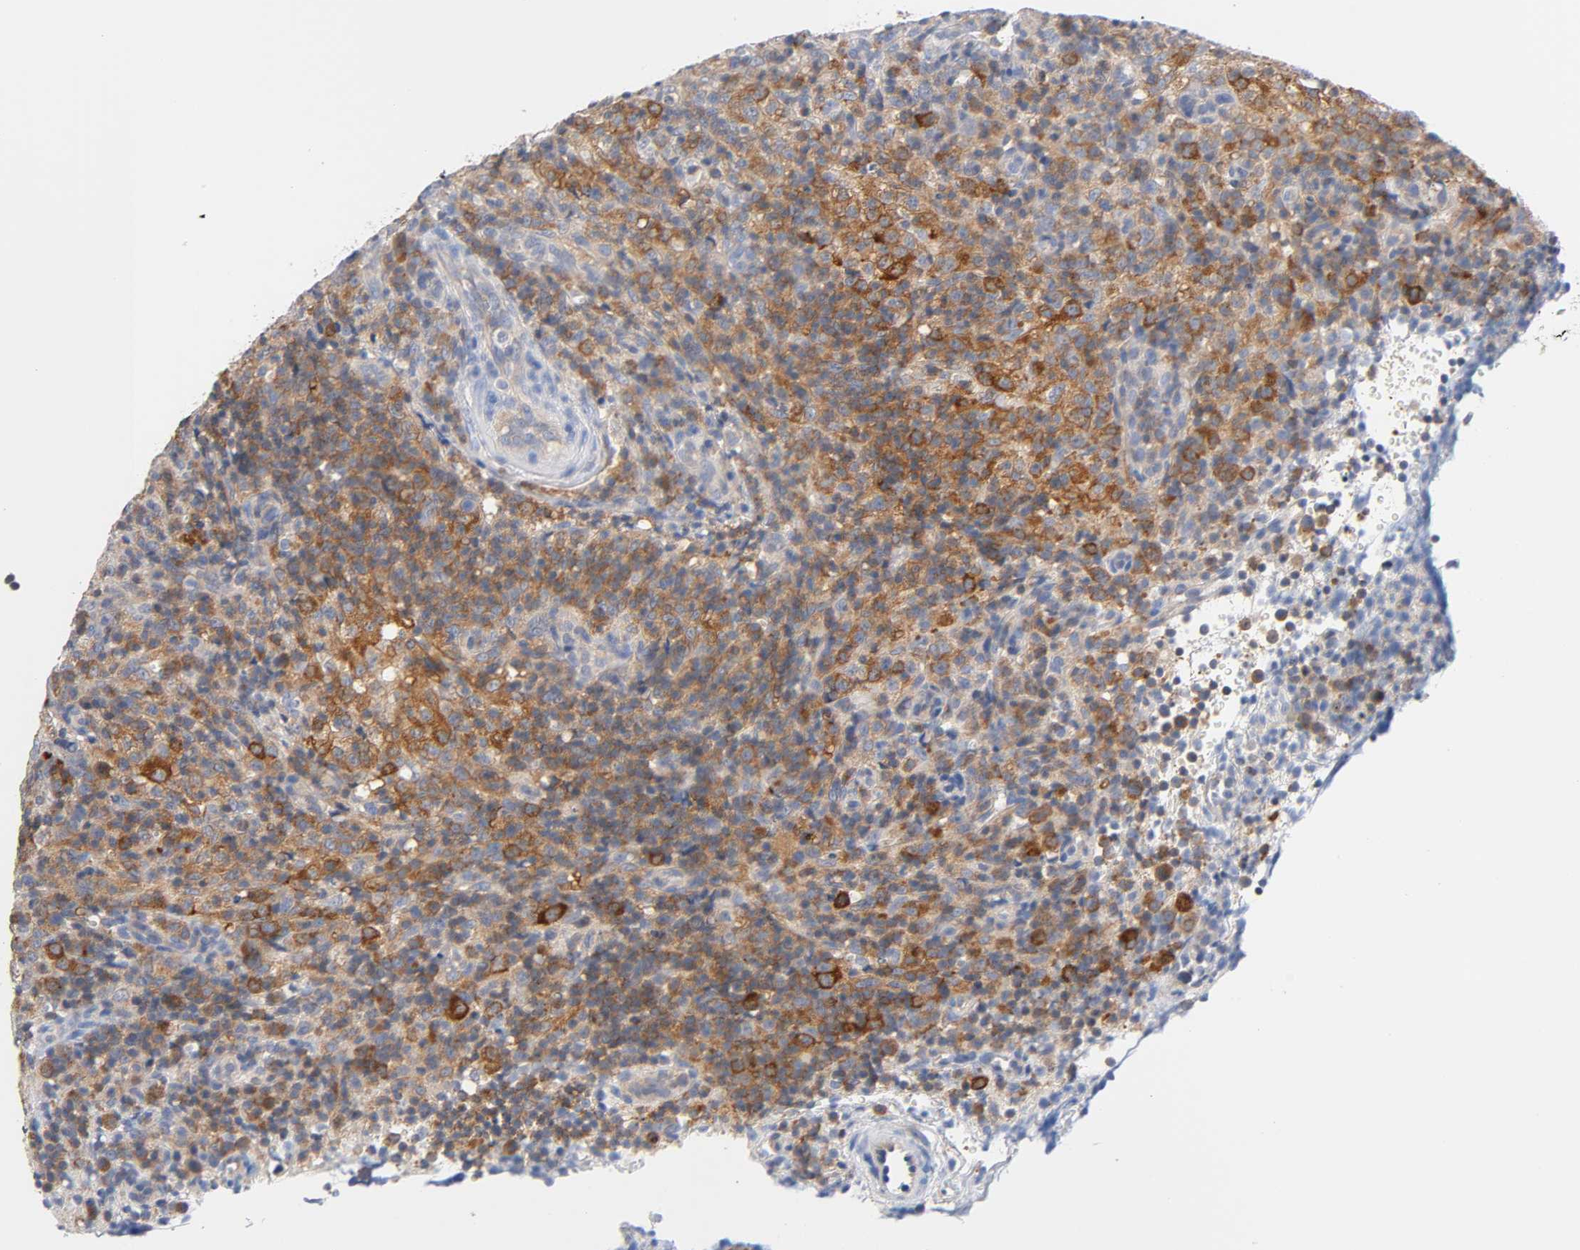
{"staining": {"intensity": "strong", "quantity": ">75%", "location": "cytoplasmic/membranous"}, "tissue": "lymphoma", "cell_type": "Tumor cells", "image_type": "cancer", "snomed": [{"axis": "morphology", "description": "Malignant lymphoma, non-Hodgkin's type, High grade"}, {"axis": "topography", "description": "Lymph node"}], "caption": "Brown immunohistochemical staining in human lymphoma displays strong cytoplasmic/membranous expression in about >75% of tumor cells.", "gene": "MALT1", "patient": {"sex": "female", "age": 76}}